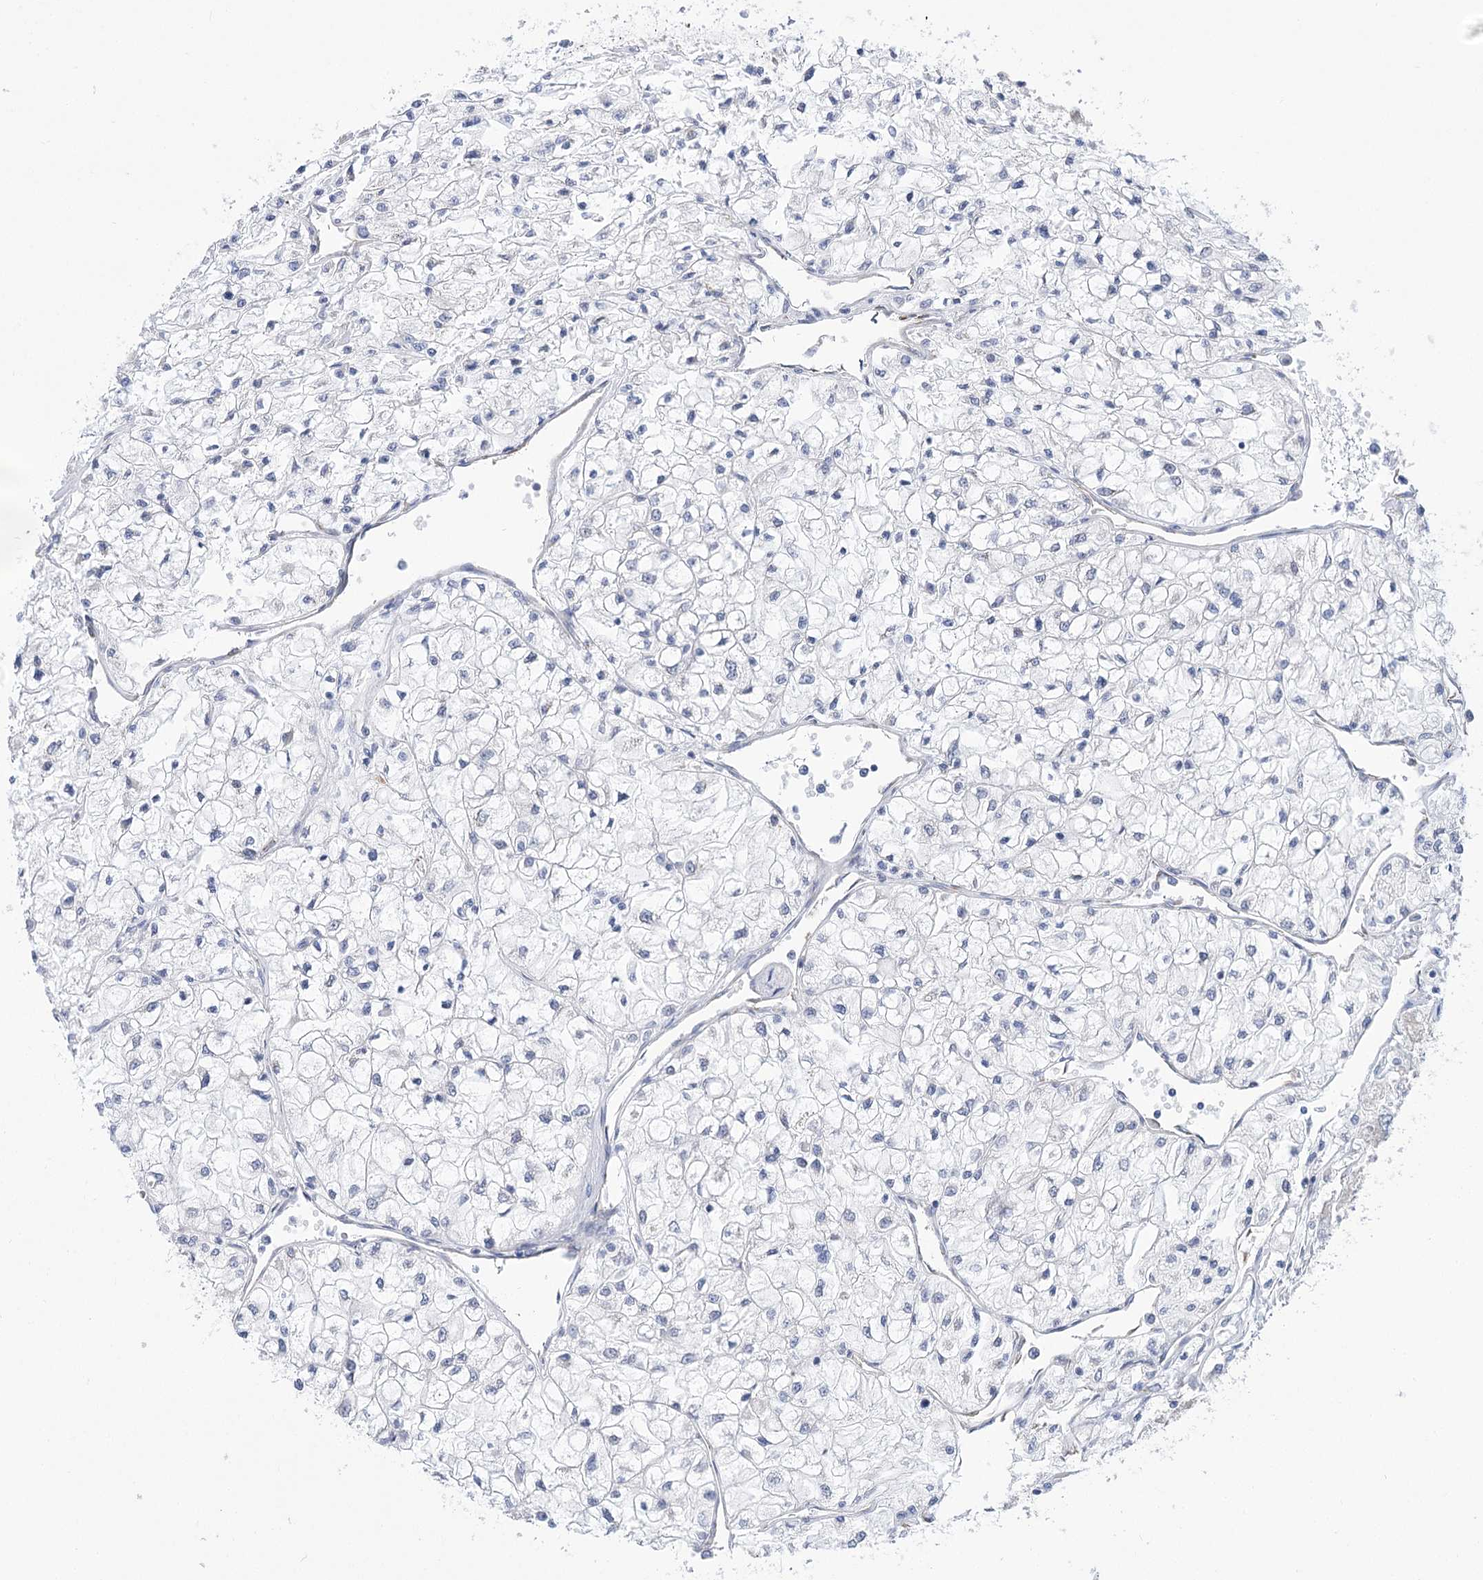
{"staining": {"intensity": "negative", "quantity": "none", "location": "none"}, "tissue": "renal cancer", "cell_type": "Tumor cells", "image_type": "cancer", "snomed": [{"axis": "morphology", "description": "Adenocarcinoma, NOS"}, {"axis": "topography", "description": "Kidney"}], "caption": "This histopathology image is of renal adenocarcinoma stained with immunohistochemistry to label a protein in brown with the nuclei are counter-stained blue. There is no expression in tumor cells. (Brightfield microscopy of DAB (3,3'-diaminobenzidine) immunohistochemistry (IHC) at high magnification).", "gene": "STT3B", "patient": {"sex": "male", "age": 80}}